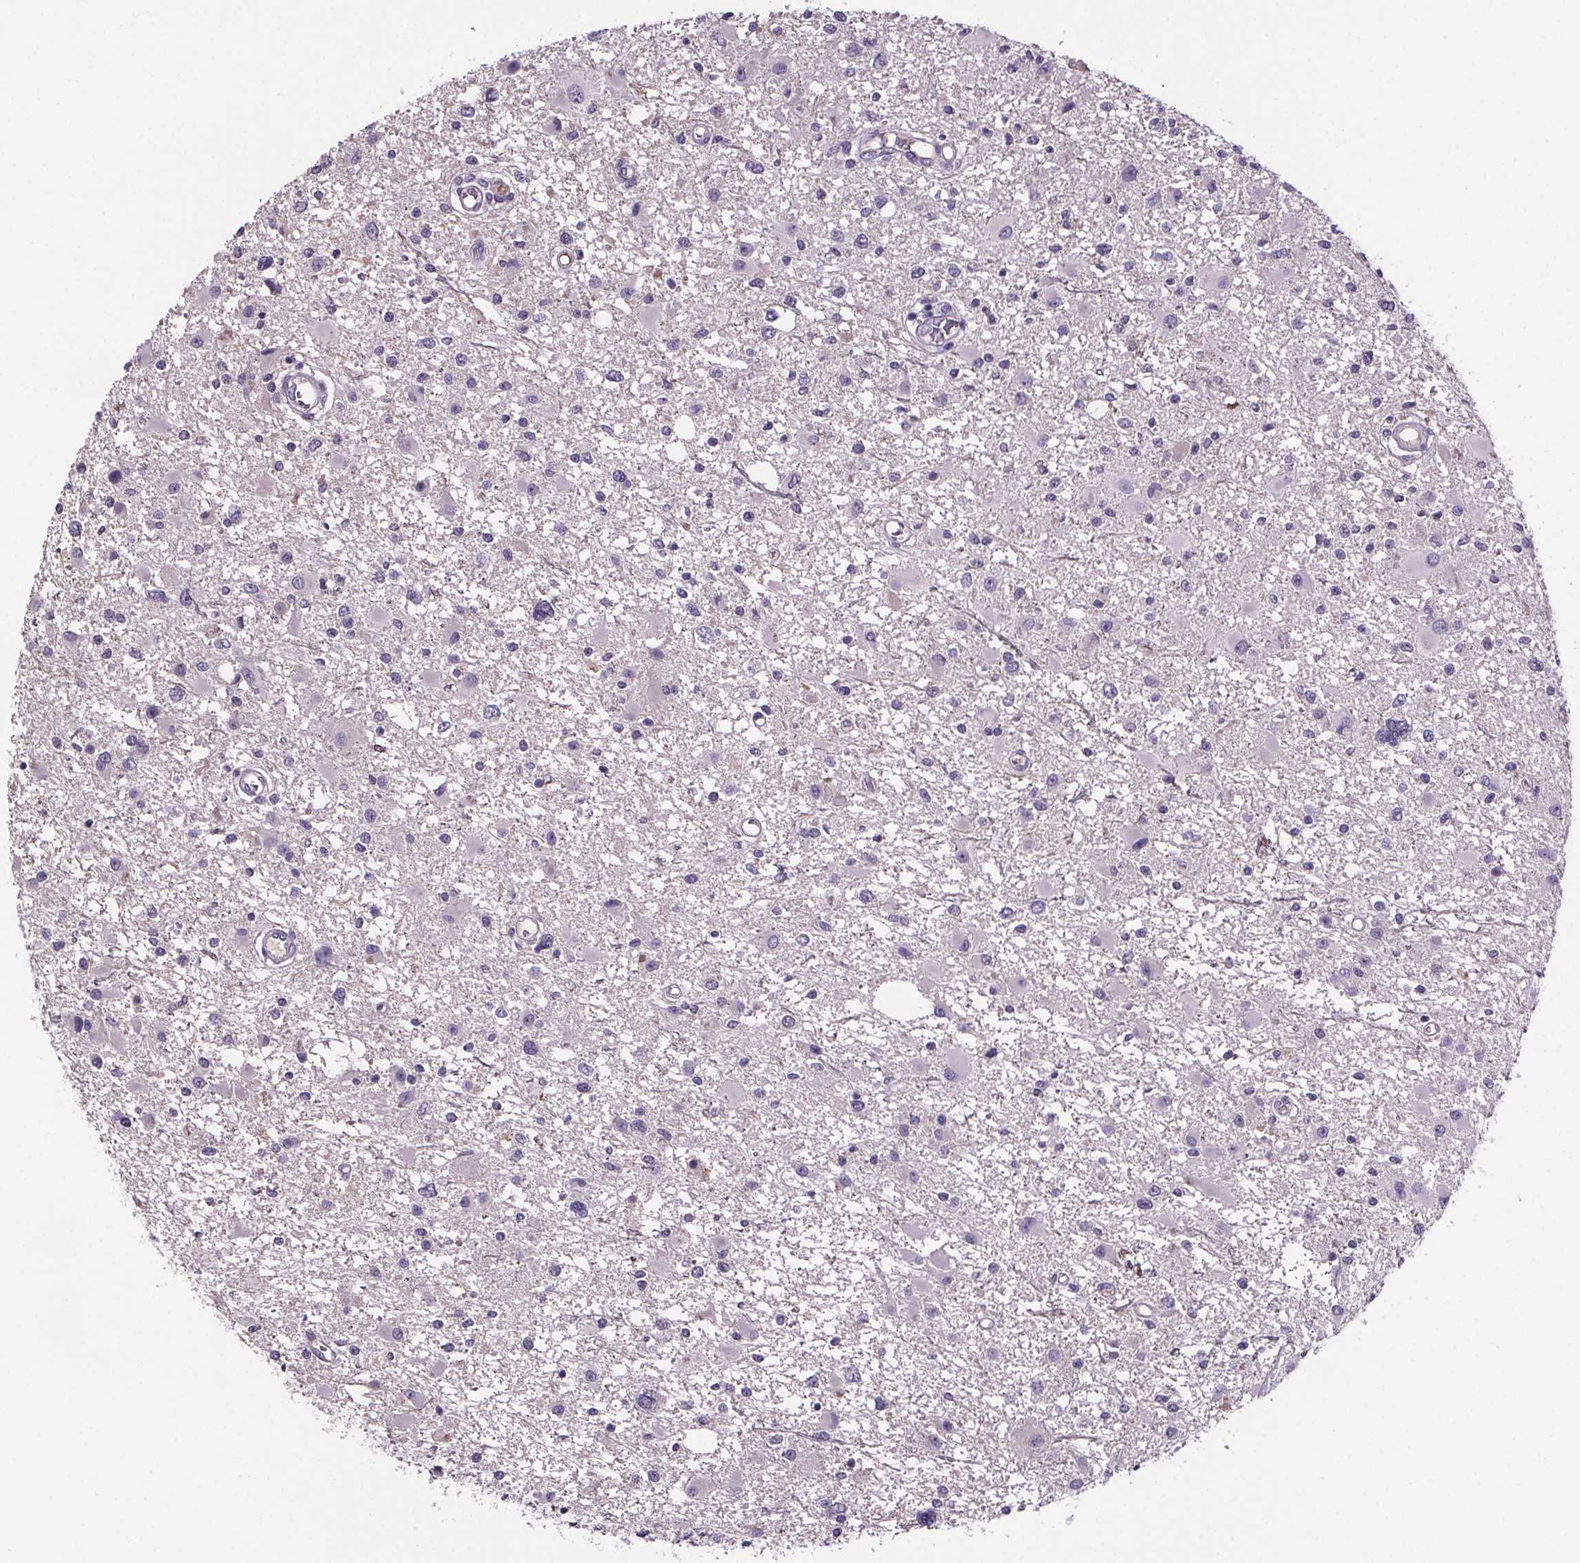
{"staining": {"intensity": "negative", "quantity": "none", "location": "none"}, "tissue": "glioma", "cell_type": "Tumor cells", "image_type": "cancer", "snomed": [{"axis": "morphology", "description": "Glioma, malignant, High grade"}, {"axis": "topography", "description": "Brain"}], "caption": "Malignant glioma (high-grade) was stained to show a protein in brown. There is no significant positivity in tumor cells.", "gene": "CUBN", "patient": {"sex": "male", "age": 54}}